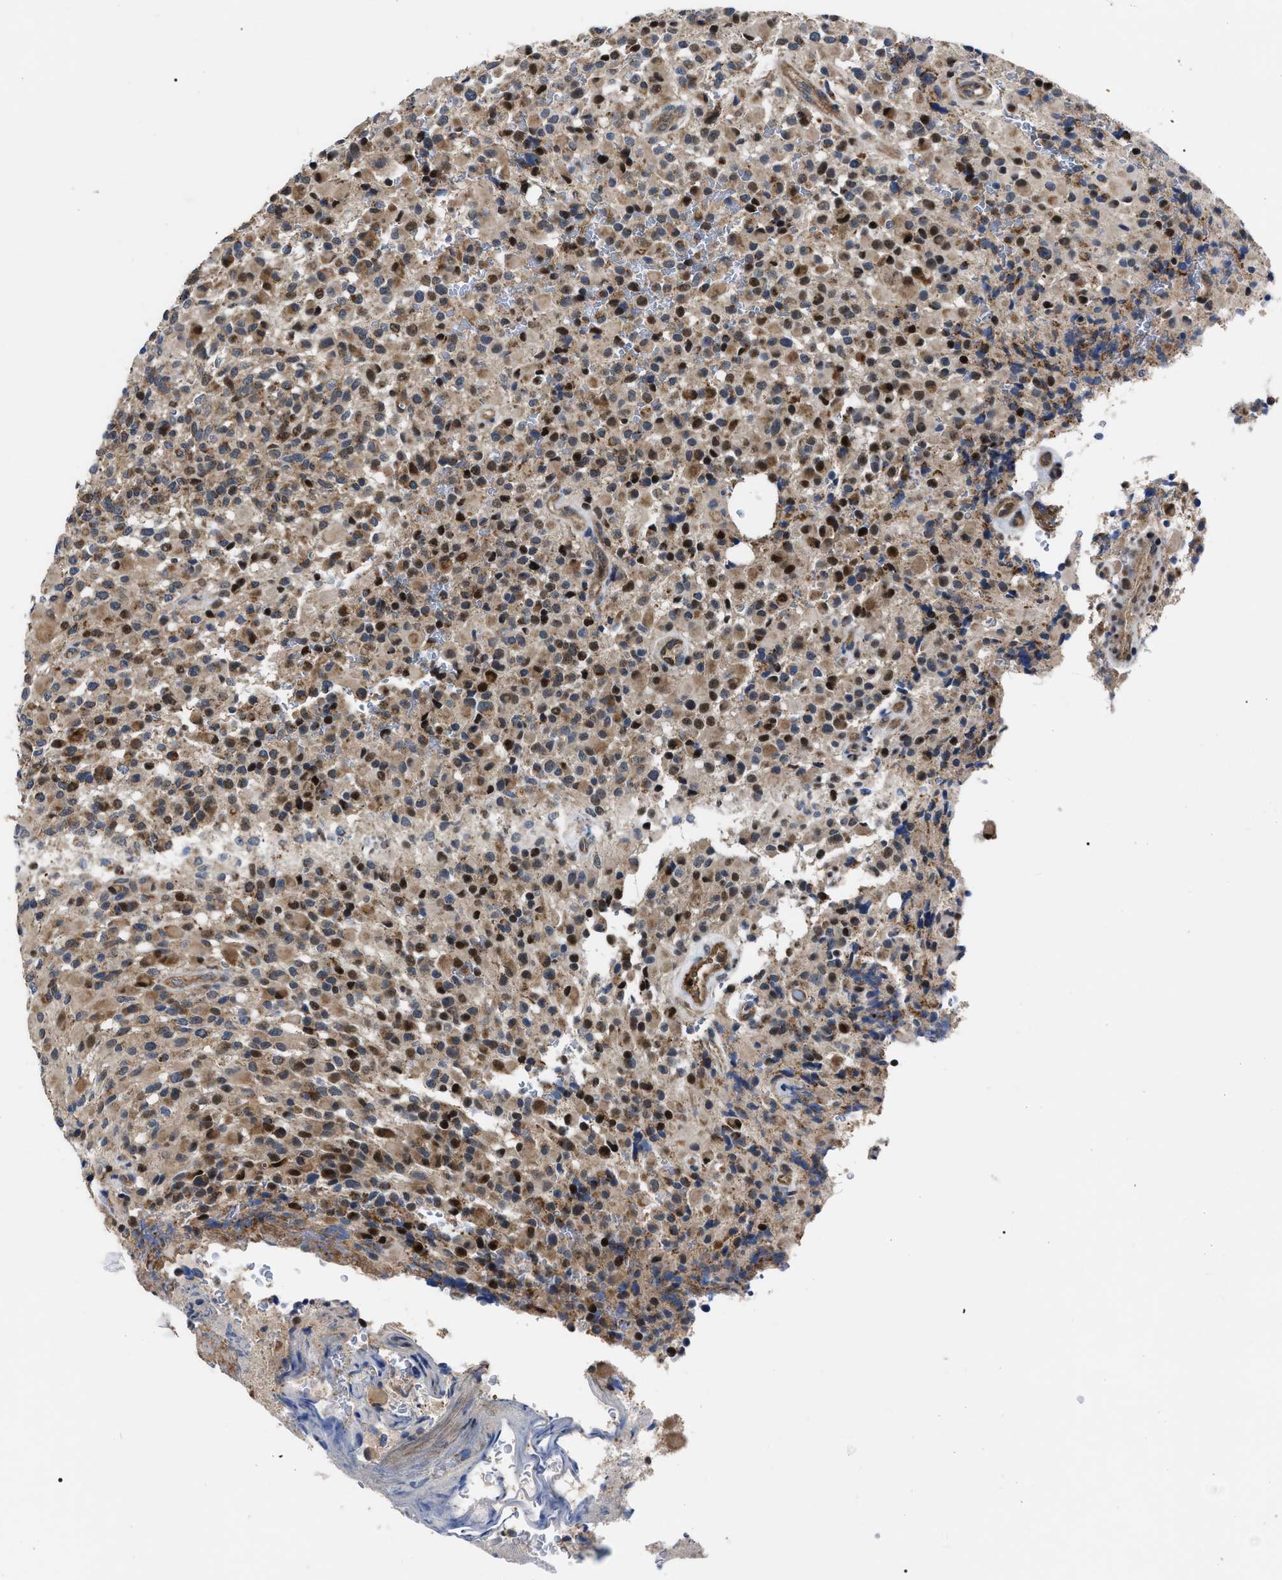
{"staining": {"intensity": "moderate", "quantity": ">75%", "location": "cytoplasmic/membranous,nuclear"}, "tissue": "glioma", "cell_type": "Tumor cells", "image_type": "cancer", "snomed": [{"axis": "morphology", "description": "Glioma, malignant, High grade"}, {"axis": "topography", "description": "Brain"}], "caption": "The immunohistochemical stain highlights moderate cytoplasmic/membranous and nuclear staining in tumor cells of high-grade glioma (malignant) tissue.", "gene": "PPWD1", "patient": {"sex": "male", "age": 71}}